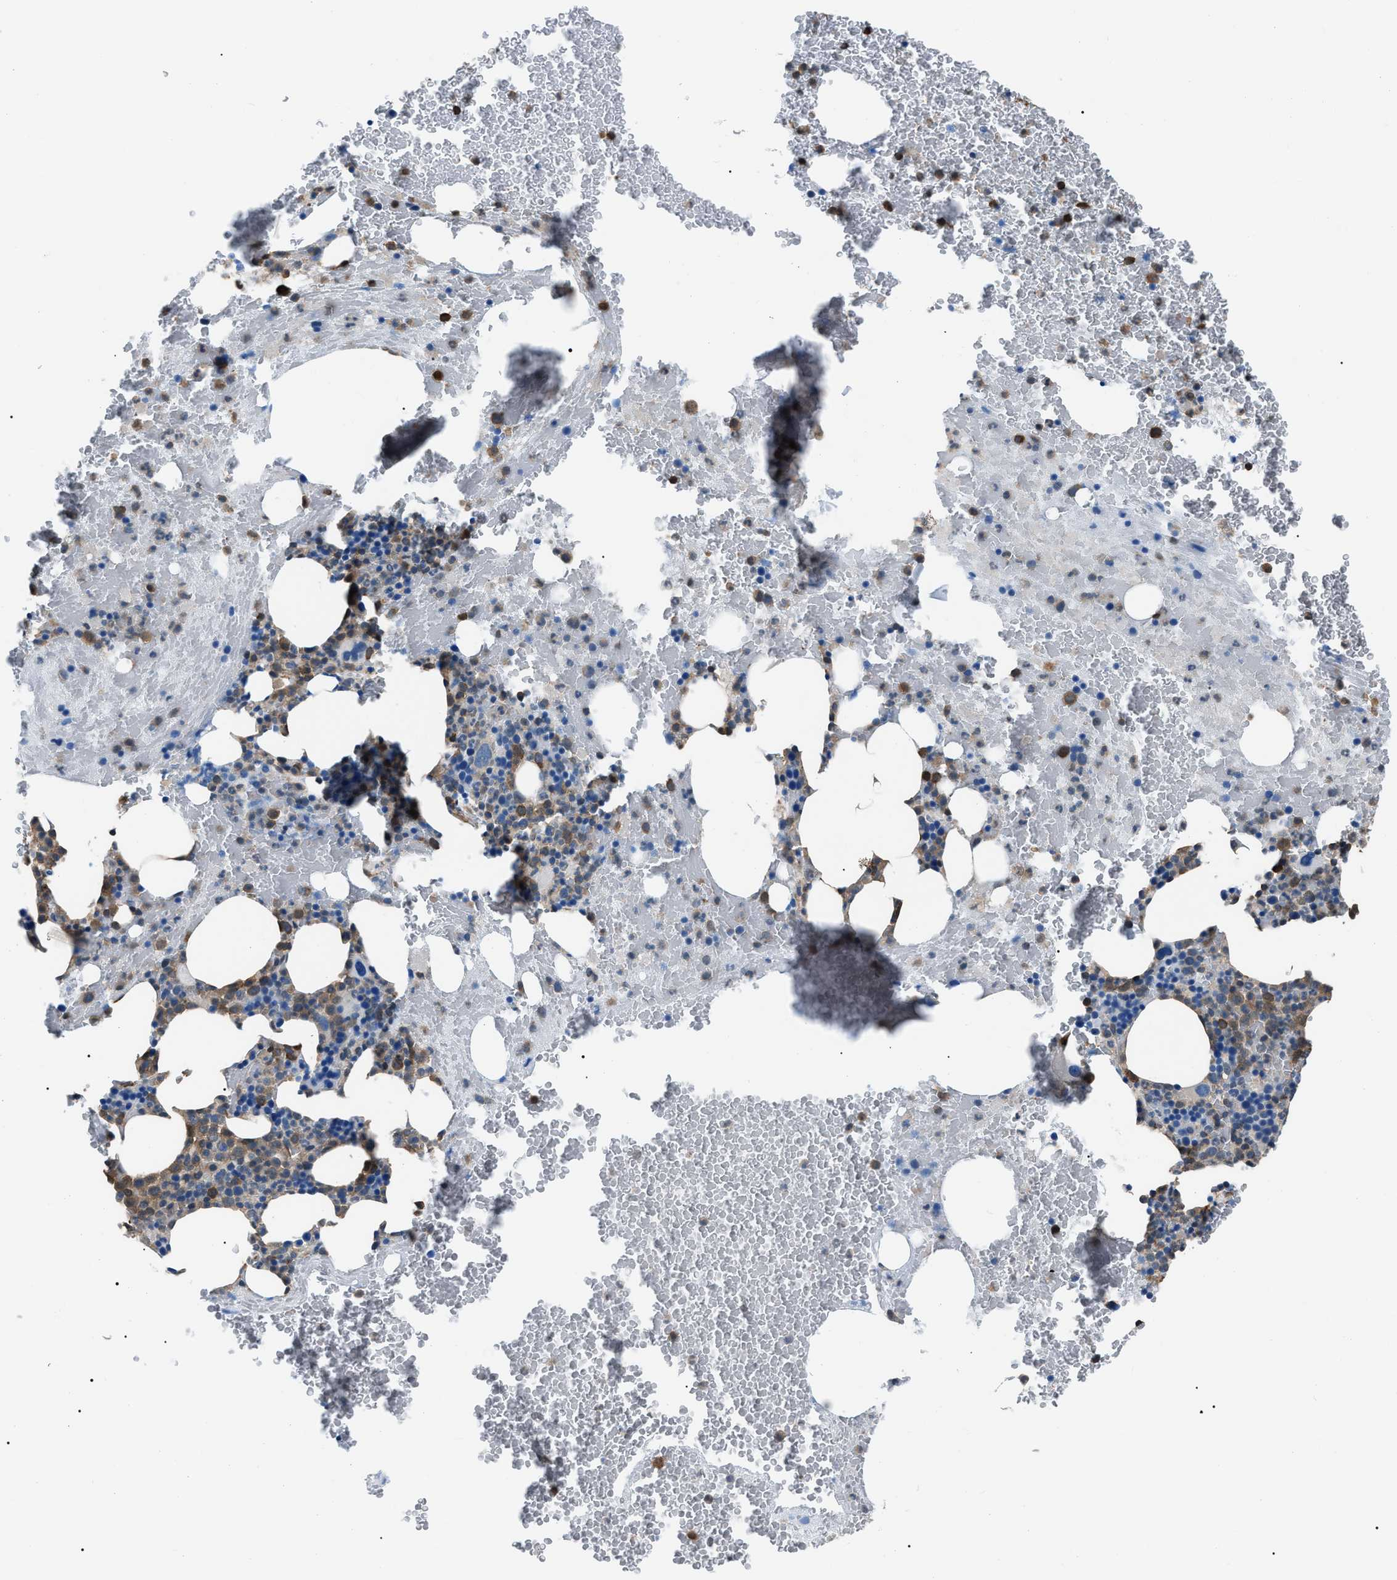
{"staining": {"intensity": "moderate", "quantity": "25%-75%", "location": "cytoplasmic/membranous"}, "tissue": "bone marrow", "cell_type": "Hematopoietic cells", "image_type": "normal", "snomed": [{"axis": "morphology", "description": "Normal tissue, NOS"}, {"axis": "morphology", "description": "Inflammation, NOS"}, {"axis": "topography", "description": "Bone marrow"}], "caption": "Moderate cytoplasmic/membranous protein positivity is present in about 25%-75% of hematopoietic cells in bone marrow. The protein is stained brown, and the nuclei are stained in blue (DAB (3,3'-diaminobenzidine) IHC with brightfield microscopy, high magnification).", "gene": "PDCD5", "patient": {"sex": "male", "age": 47}}